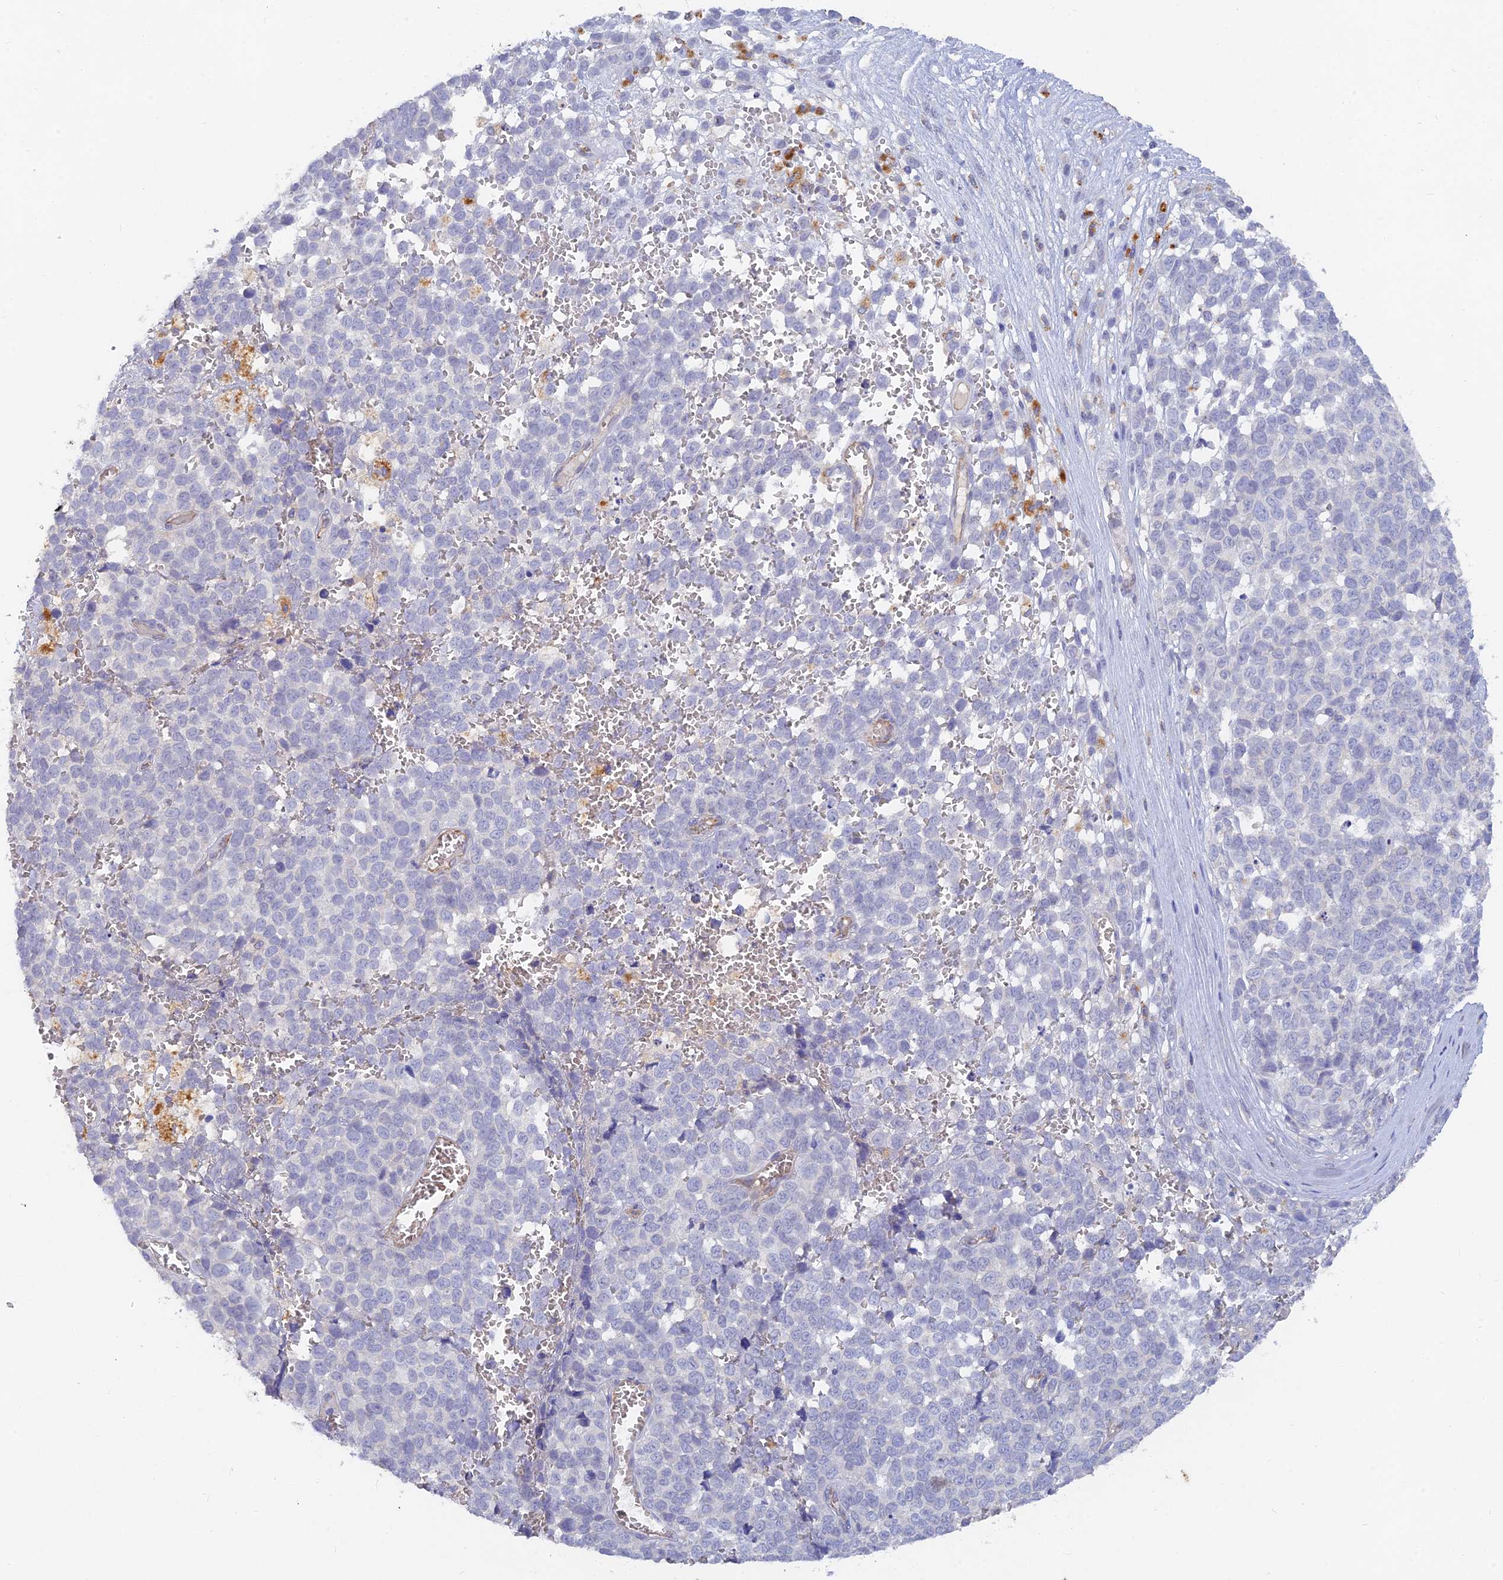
{"staining": {"intensity": "negative", "quantity": "none", "location": "none"}, "tissue": "melanoma", "cell_type": "Tumor cells", "image_type": "cancer", "snomed": [{"axis": "morphology", "description": "Malignant melanoma, NOS"}, {"axis": "topography", "description": "Nose, NOS"}], "caption": "DAB immunohistochemical staining of malignant melanoma exhibits no significant staining in tumor cells.", "gene": "ARRDC1", "patient": {"sex": "female", "age": 48}}